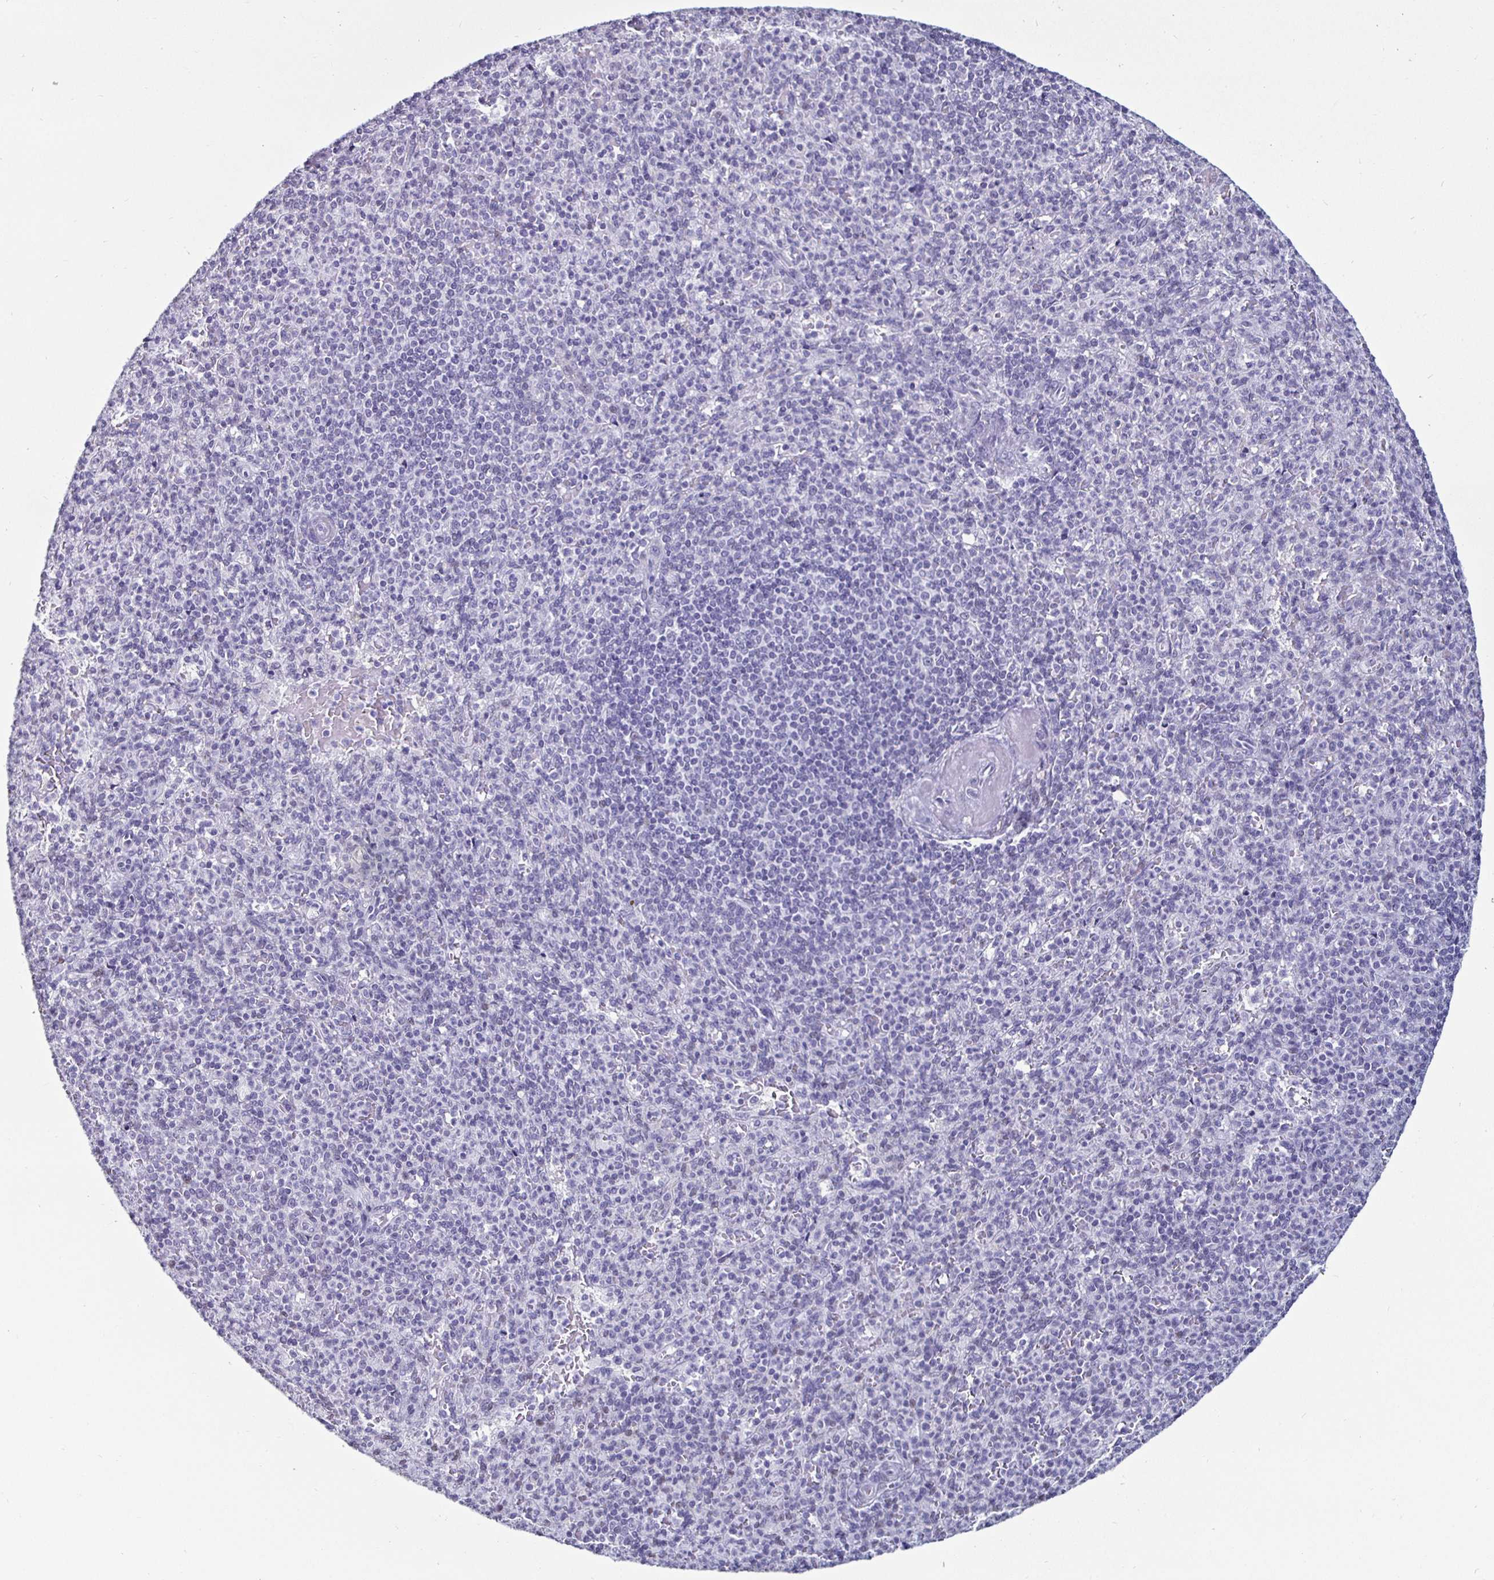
{"staining": {"intensity": "moderate", "quantity": "<25%", "location": "nuclear"}, "tissue": "spleen", "cell_type": "Cells in red pulp", "image_type": "normal", "snomed": [{"axis": "morphology", "description": "Normal tissue, NOS"}, {"axis": "topography", "description": "Spleen"}], "caption": "The histopathology image reveals a brown stain indicating the presence of a protein in the nuclear of cells in red pulp in spleen. (IHC, brightfield microscopy, high magnification).", "gene": "DDX39B", "patient": {"sex": "female", "age": 74}}